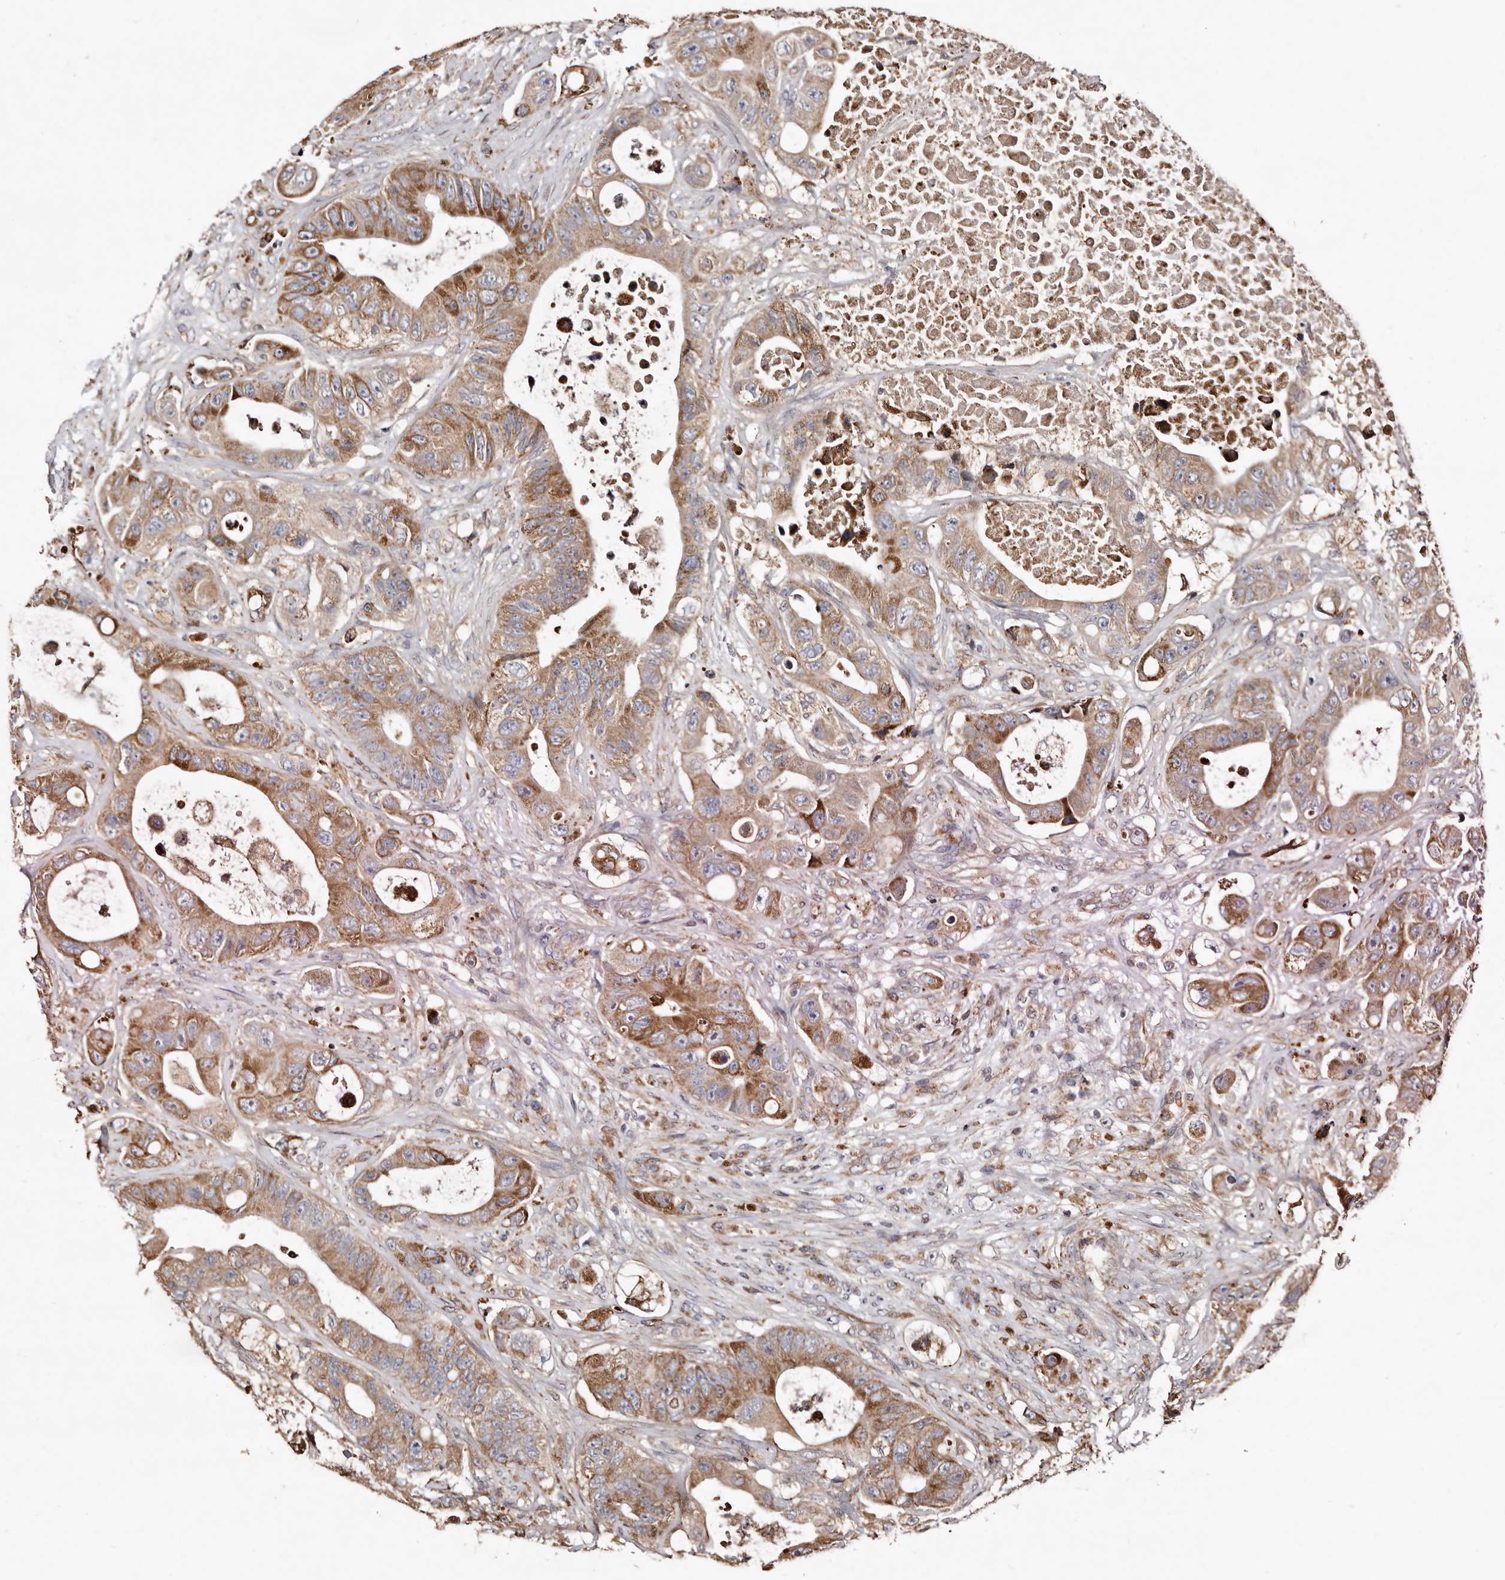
{"staining": {"intensity": "moderate", "quantity": ">75%", "location": "cytoplasmic/membranous"}, "tissue": "colorectal cancer", "cell_type": "Tumor cells", "image_type": "cancer", "snomed": [{"axis": "morphology", "description": "Adenocarcinoma, NOS"}, {"axis": "topography", "description": "Colon"}], "caption": "About >75% of tumor cells in adenocarcinoma (colorectal) reveal moderate cytoplasmic/membranous protein staining as visualized by brown immunohistochemical staining.", "gene": "MACC1", "patient": {"sex": "female", "age": 46}}